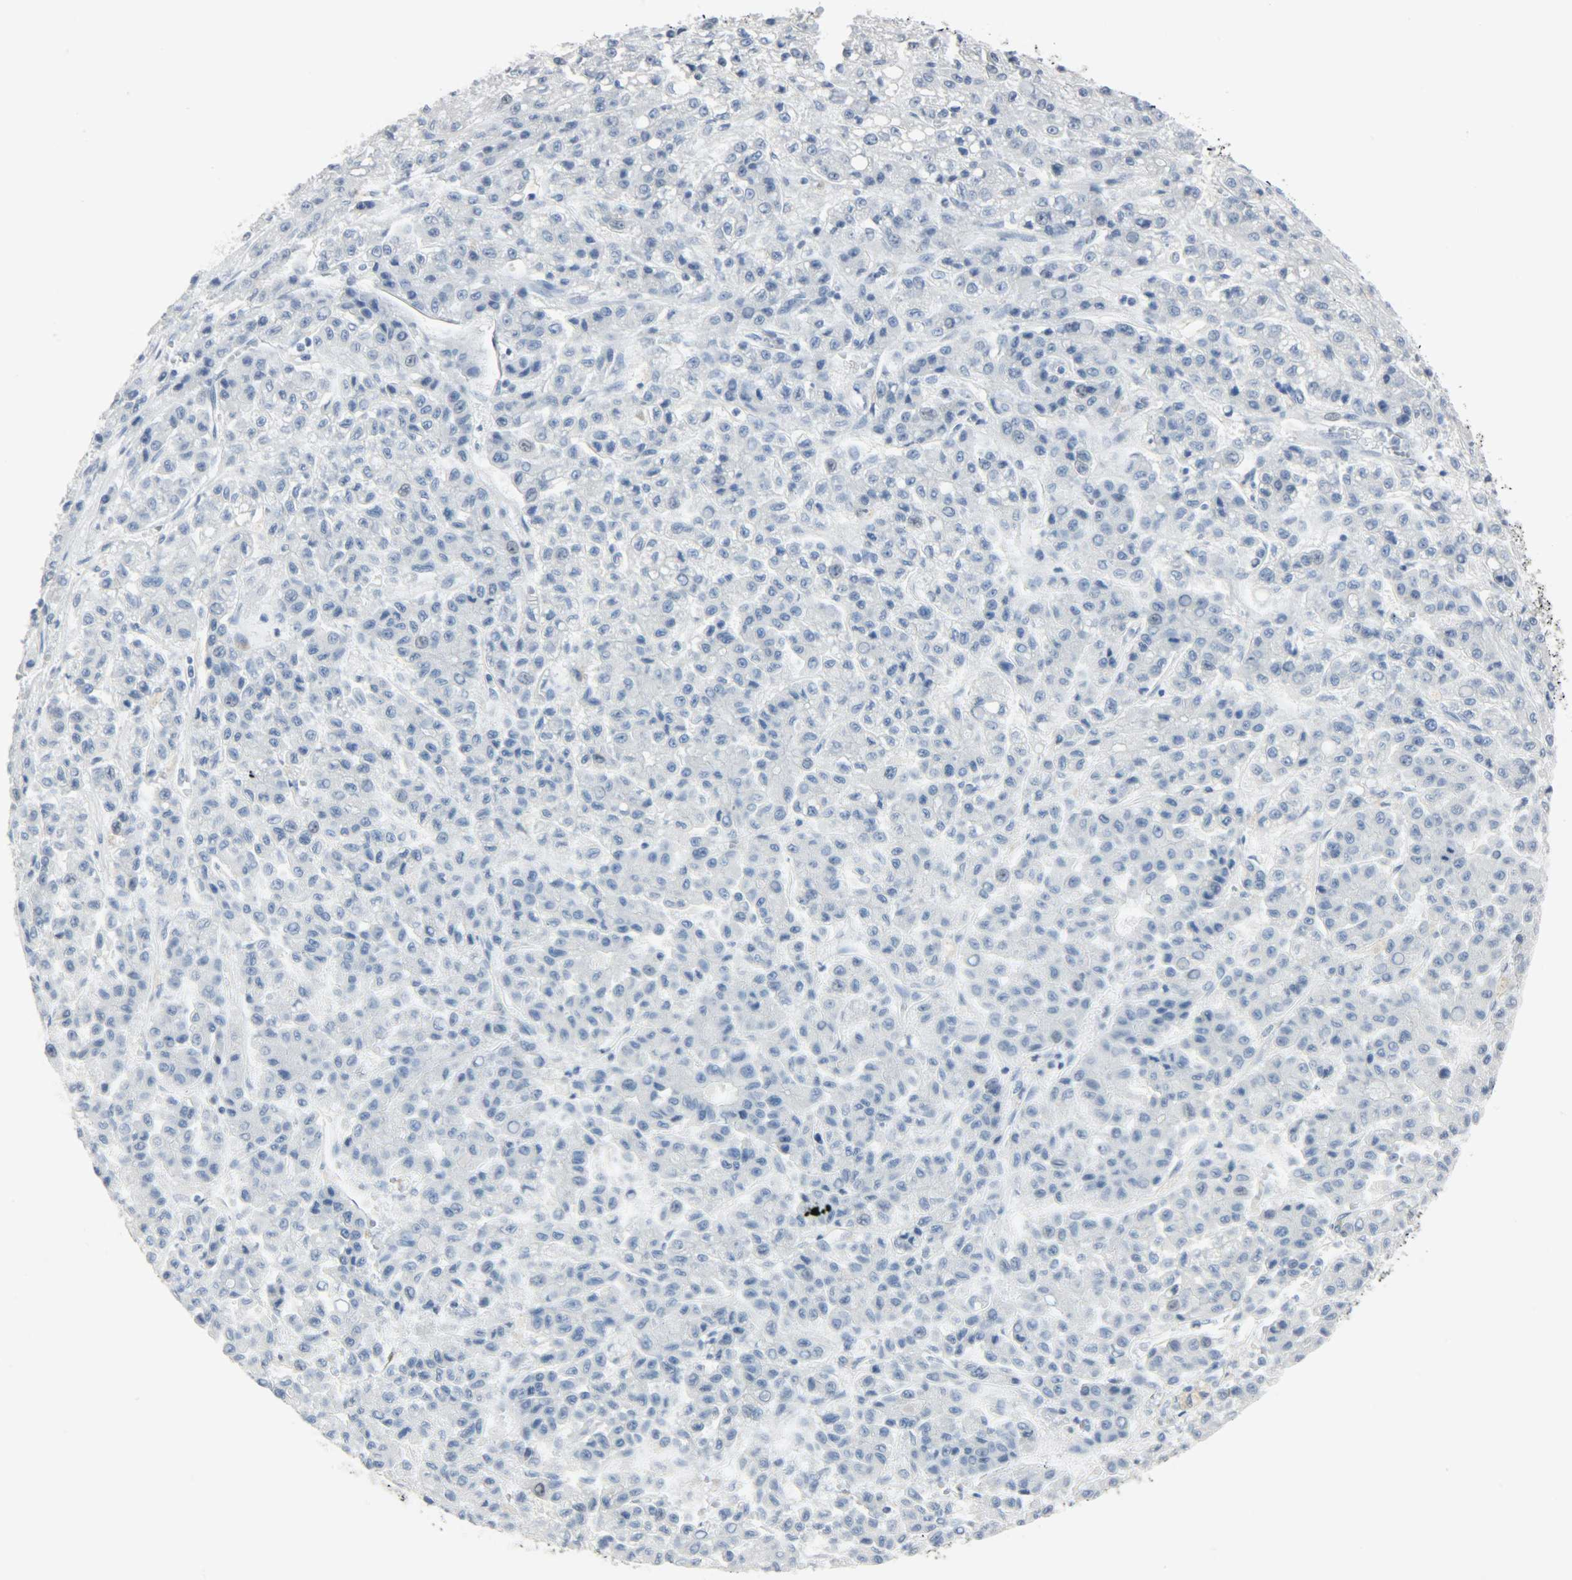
{"staining": {"intensity": "negative", "quantity": "none", "location": "none"}, "tissue": "liver cancer", "cell_type": "Tumor cells", "image_type": "cancer", "snomed": [{"axis": "morphology", "description": "Carcinoma, Hepatocellular, NOS"}, {"axis": "topography", "description": "Liver"}], "caption": "High magnification brightfield microscopy of liver cancer (hepatocellular carcinoma) stained with DAB (3,3'-diaminobenzidine) (brown) and counterstained with hematoxylin (blue): tumor cells show no significant positivity.", "gene": "HELLS", "patient": {"sex": "male", "age": 70}}